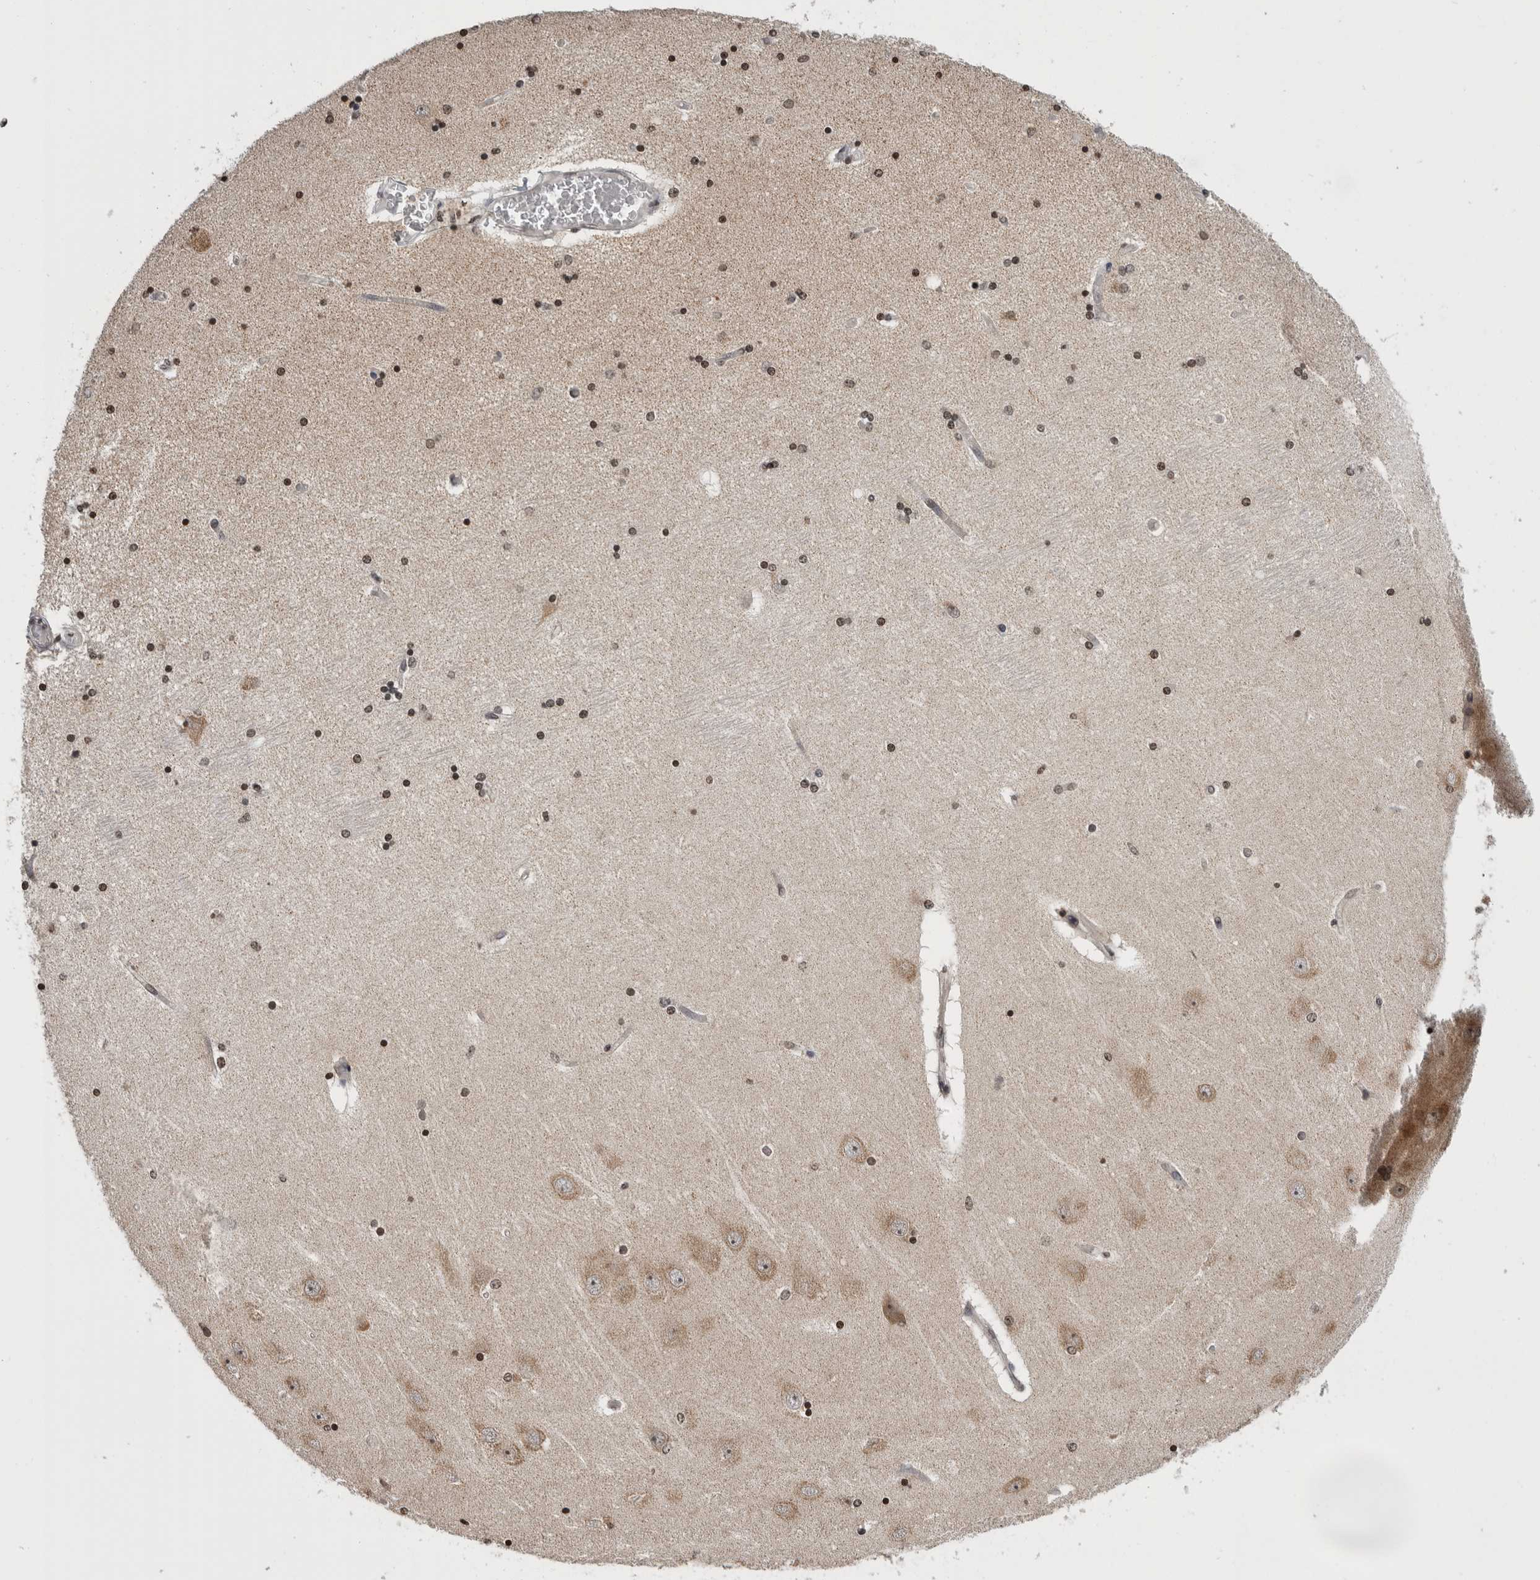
{"staining": {"intensity": "strong", "quantity": ">75%", "location": "cytoplasmic/membranous,nuclear"}, "tissue": "hippocampus", "cell_type": "Glial cells", "image_type": "normal", "snomed": [{"axis": "morphology", "description": "Normal tissue, NOS"}, {"axis": "topography", "description": "Hippocampus"}], "caption": "Strong cytoplasmic/membranous,nuclear protein positivity is appreciated in approximately >75% of glial cells in hippocampus. (DAB IHC, brown staining for protein, blue staining for nuclei).", "gene": "ZBTB11", "patient": {"sex": "female", "age": 54}}